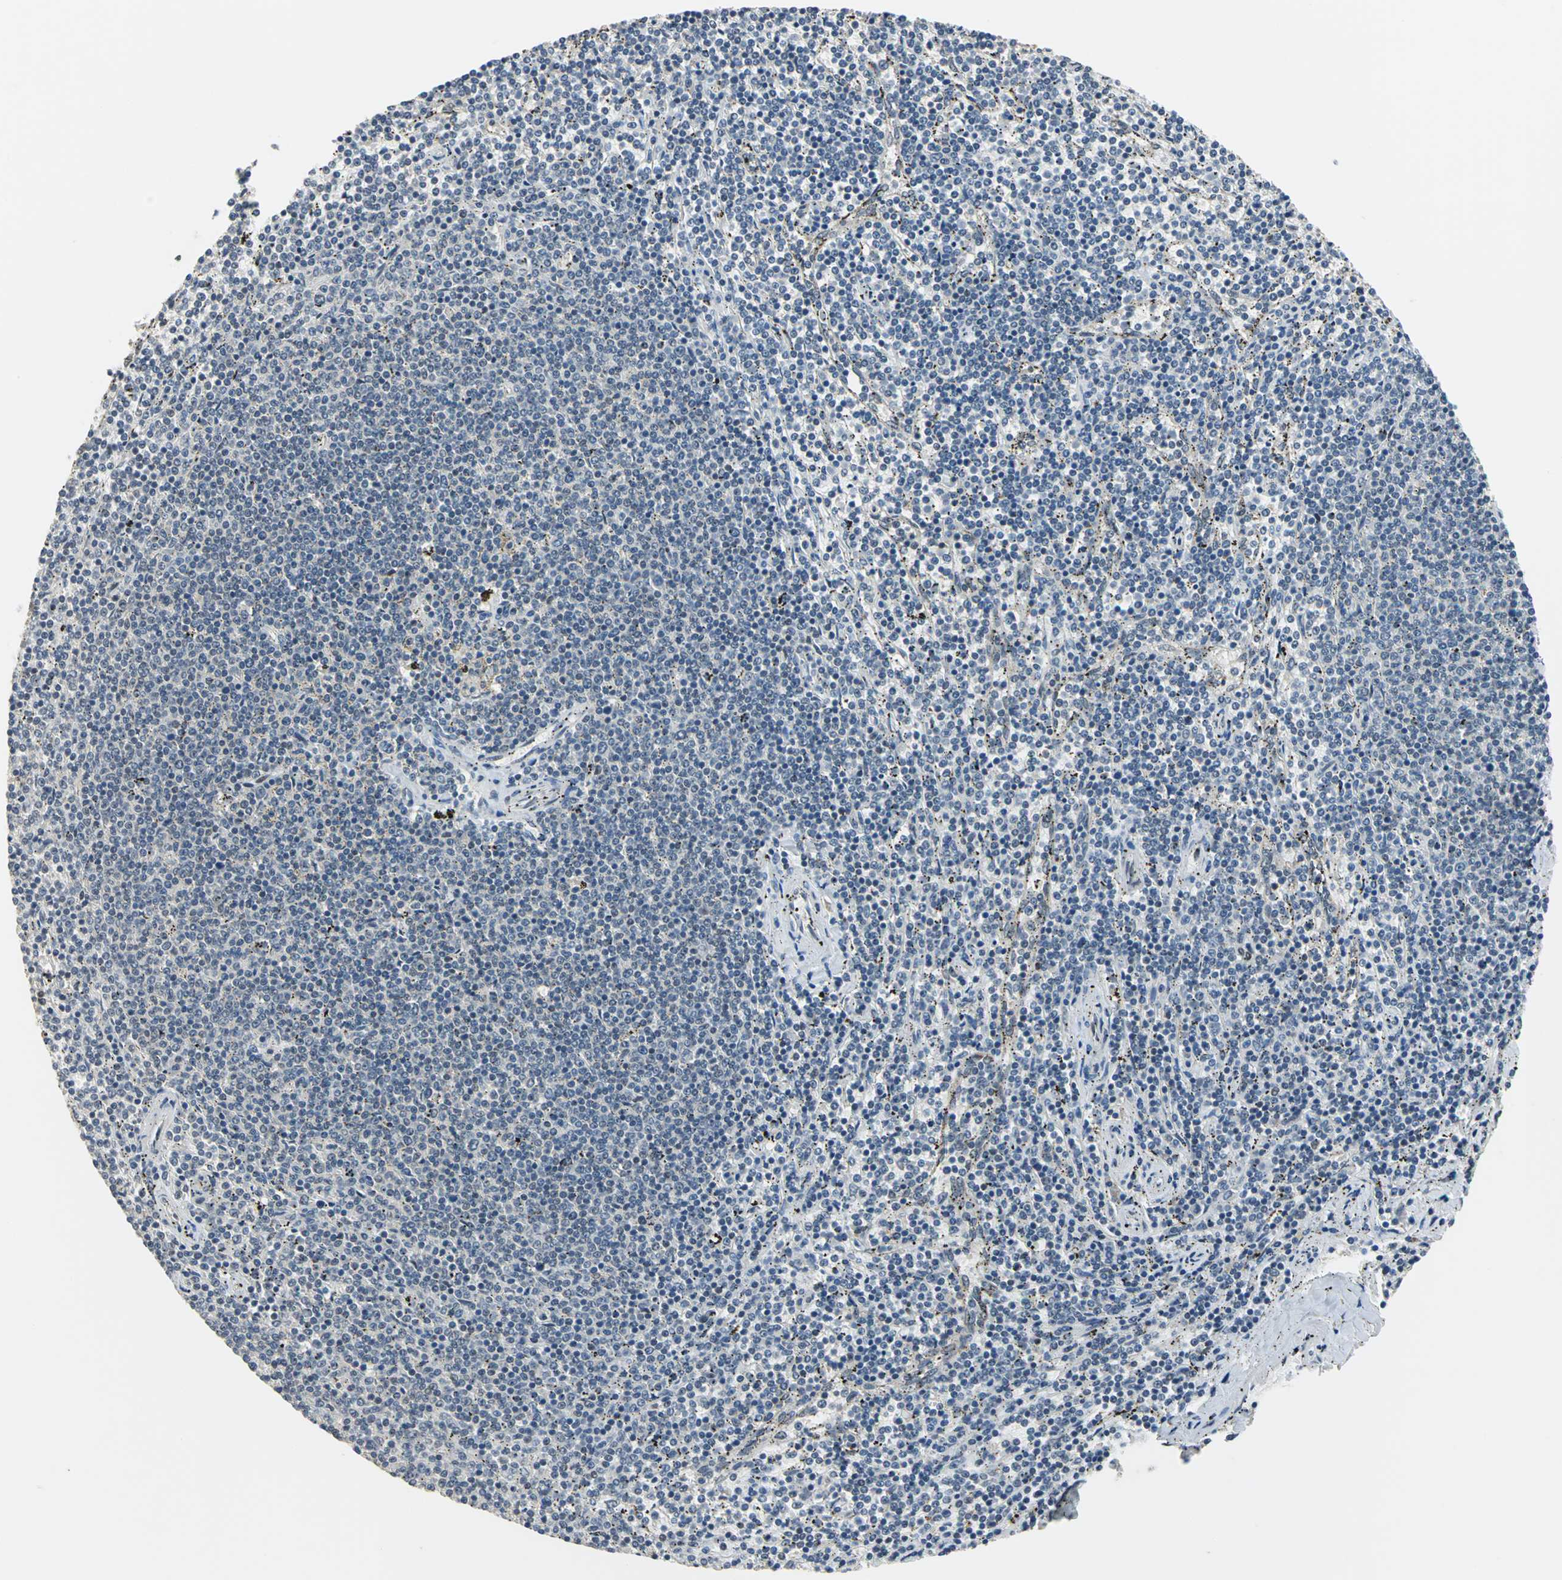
{"staining": {"intensity": "negative", "quantity": "none", "location": "none"}, "tissue": "lymphoma", "cell_type": "Tumor cells", "image_type": "cancer", "snomed": [{"axis": "morphology", "description": "Malignant lymphoma, non-Hodgkin's type, Low grade"}, {"axis": "topography", "description": "Spleen"}], "caption": "Tumor cells show no significant positivity in malignant lymphoma, non-Hodgkin's type (low-grade).", "gene": "ELF2", "patient": {"sex": "female", "age": 50}}